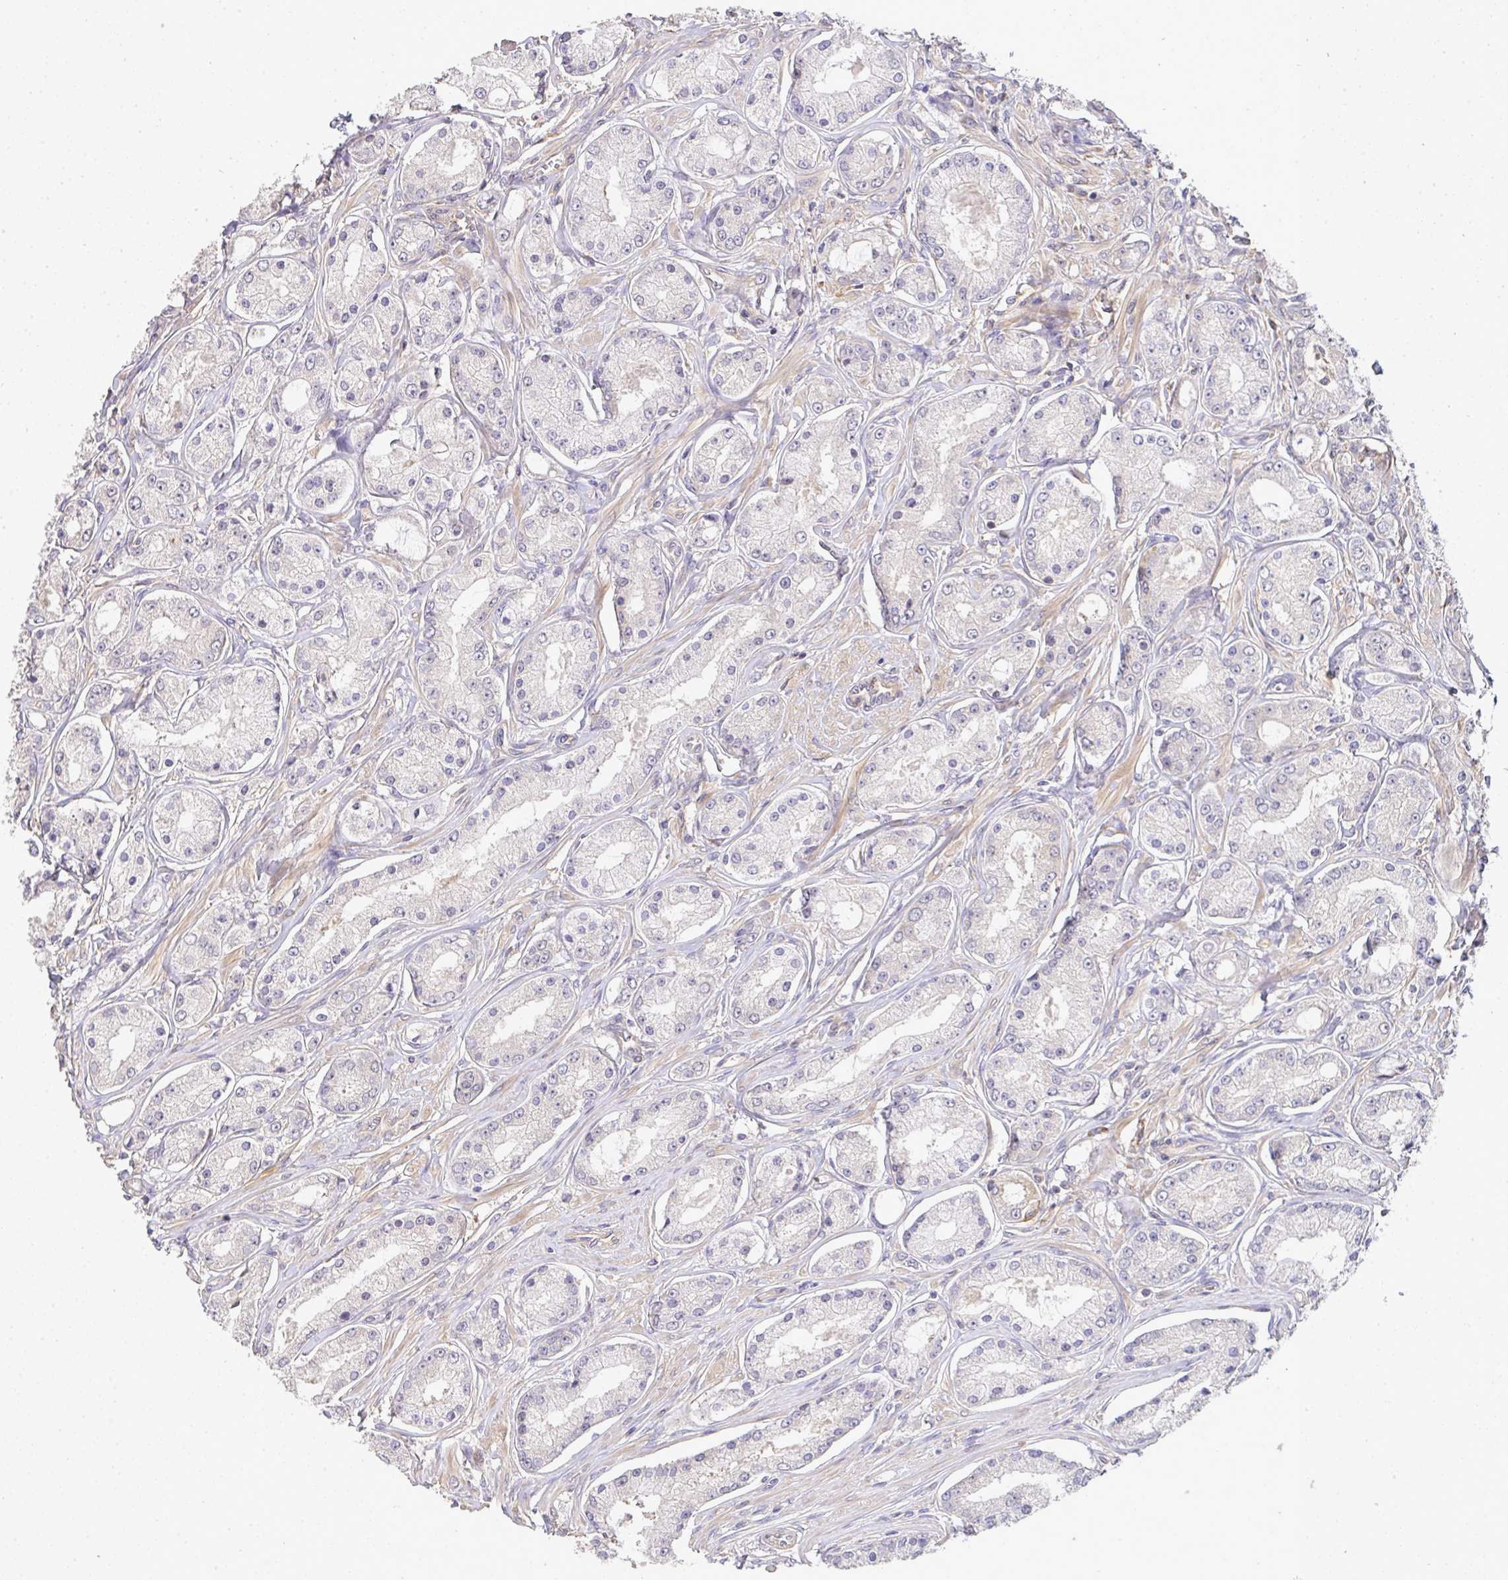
{"staining": {"intensity": "negative", "quantity": "none", "location": "none"}, "tissue": "prostate cancer", "cell_type": "Tumor cells", "image_type": "cancer", "snomed": [{"axis": "morphology", "description": "Adenocarcinoma, High grade"}, {"axis": "topography", "description": "Prostate"}], "caption": "Immunohistochemistry (IHC) histopathology image of human prostate adenocarcinoma (high-grade) stained for a protein (brown), which demonstrates no expression in tumor cells.", "gene": "EEF1AKMT1", "patient": {"sex": "male", "age": 66}}